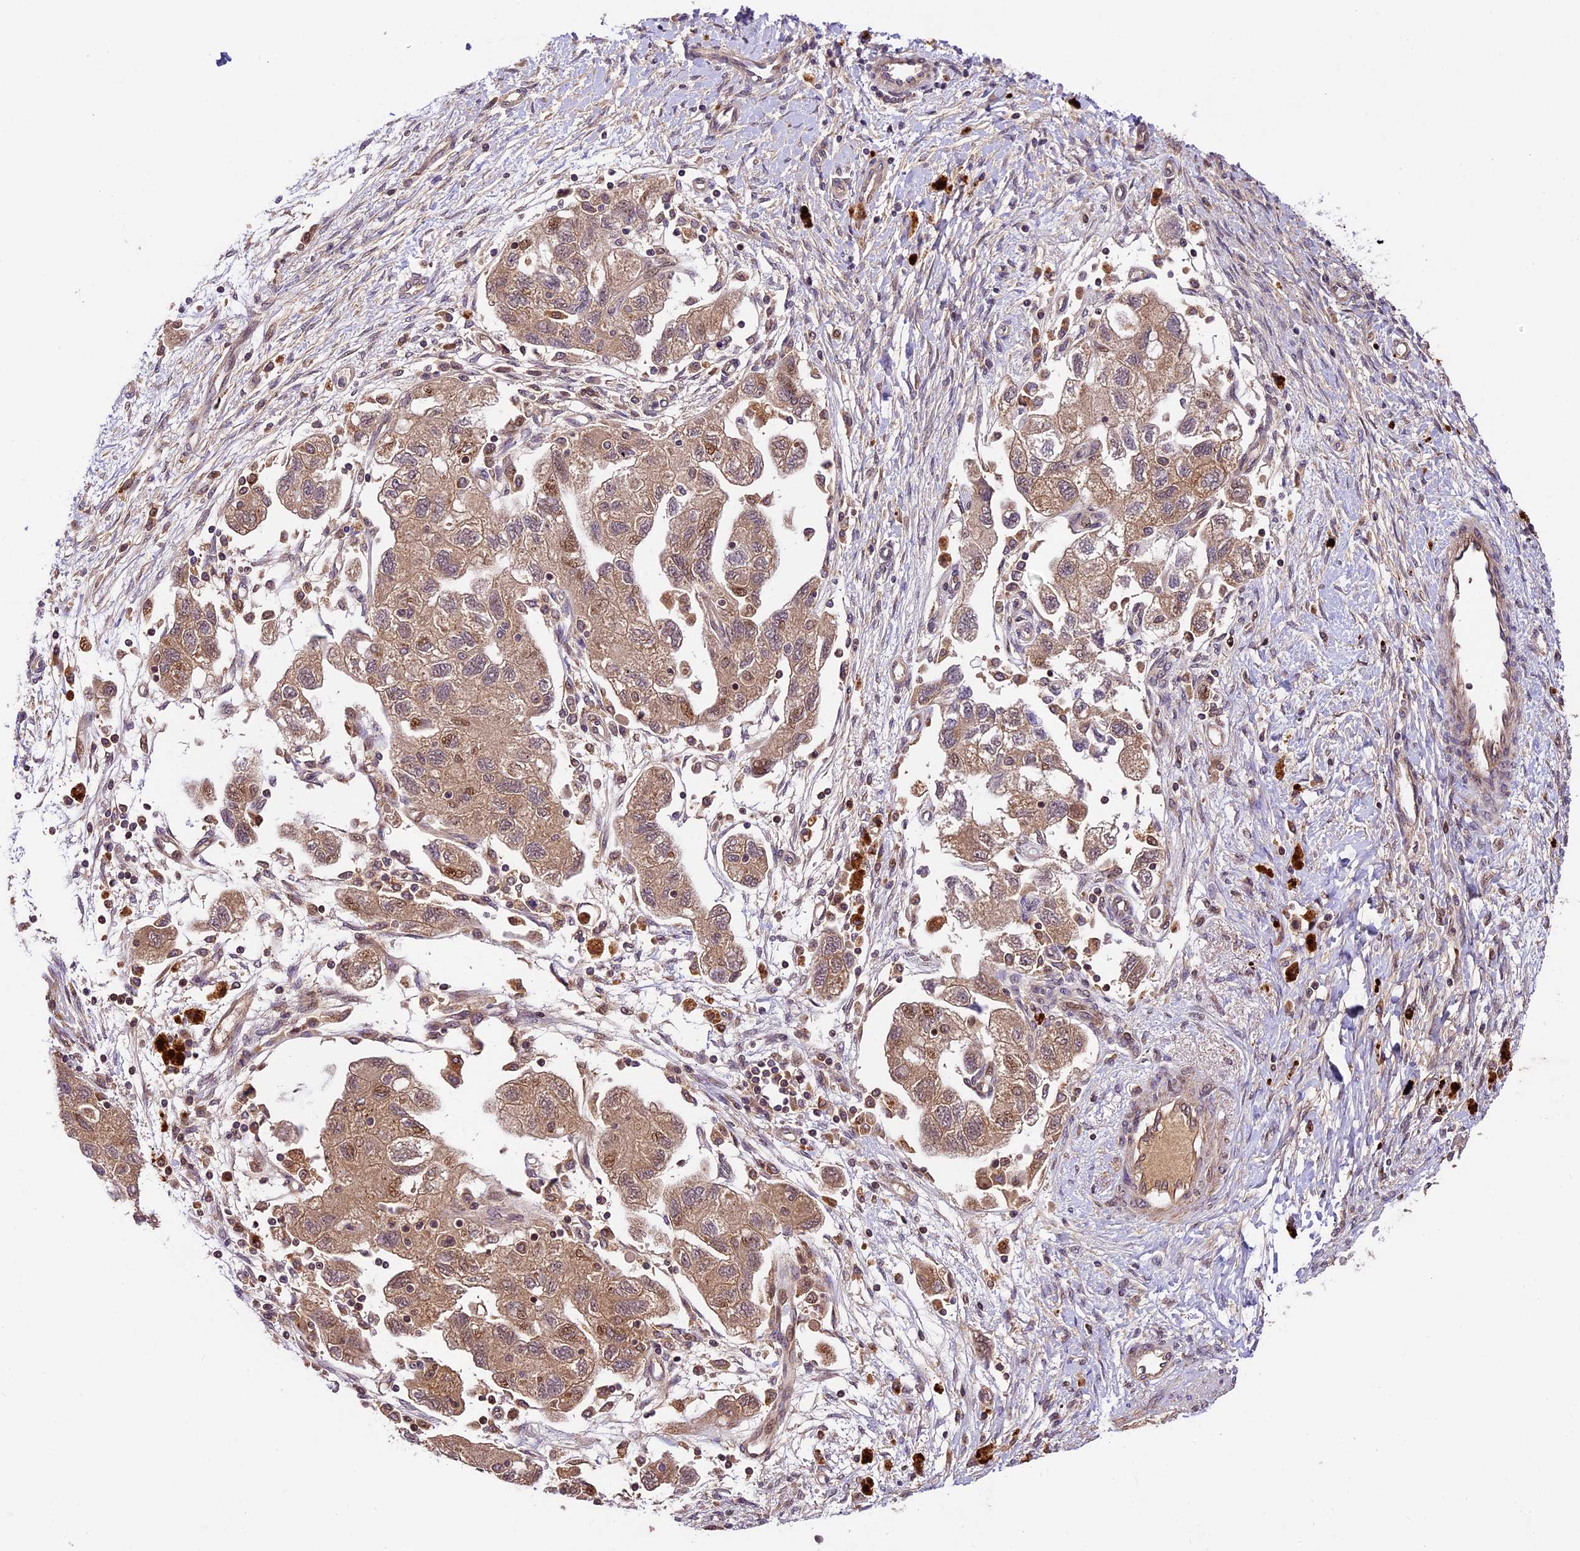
{"staining": {"intensity": "weak", "quantity": ">75%", "location": "cytoplasmic/membranous,nuclear"}, "tissue": "ovarian cancer", "cell_type": "Tumor cells", "image_type": "cancer", "snomed": [{"axis": "morphology", "description": "Carcinoma, NOS"}, {"axis": "morphology", "description": "Cystadenocarcinoma, serous, NOS"}, {"axis": "topography", "description": "Ovary"}], "caption": "Ovarian carcinoma tissue displays weak cytoplasmic/membranous and nuclear positivity in approximately >75% of tumor cells, visualized by immunohistochemistry. Using DAB (3,3'-diaminobenzidine) (brown) and hematoxylin (blue) stains, captured at high magnification using brightfield microscopy.", "gene": "CCSER1", "patient": {"sex": "female", "age": 69}}